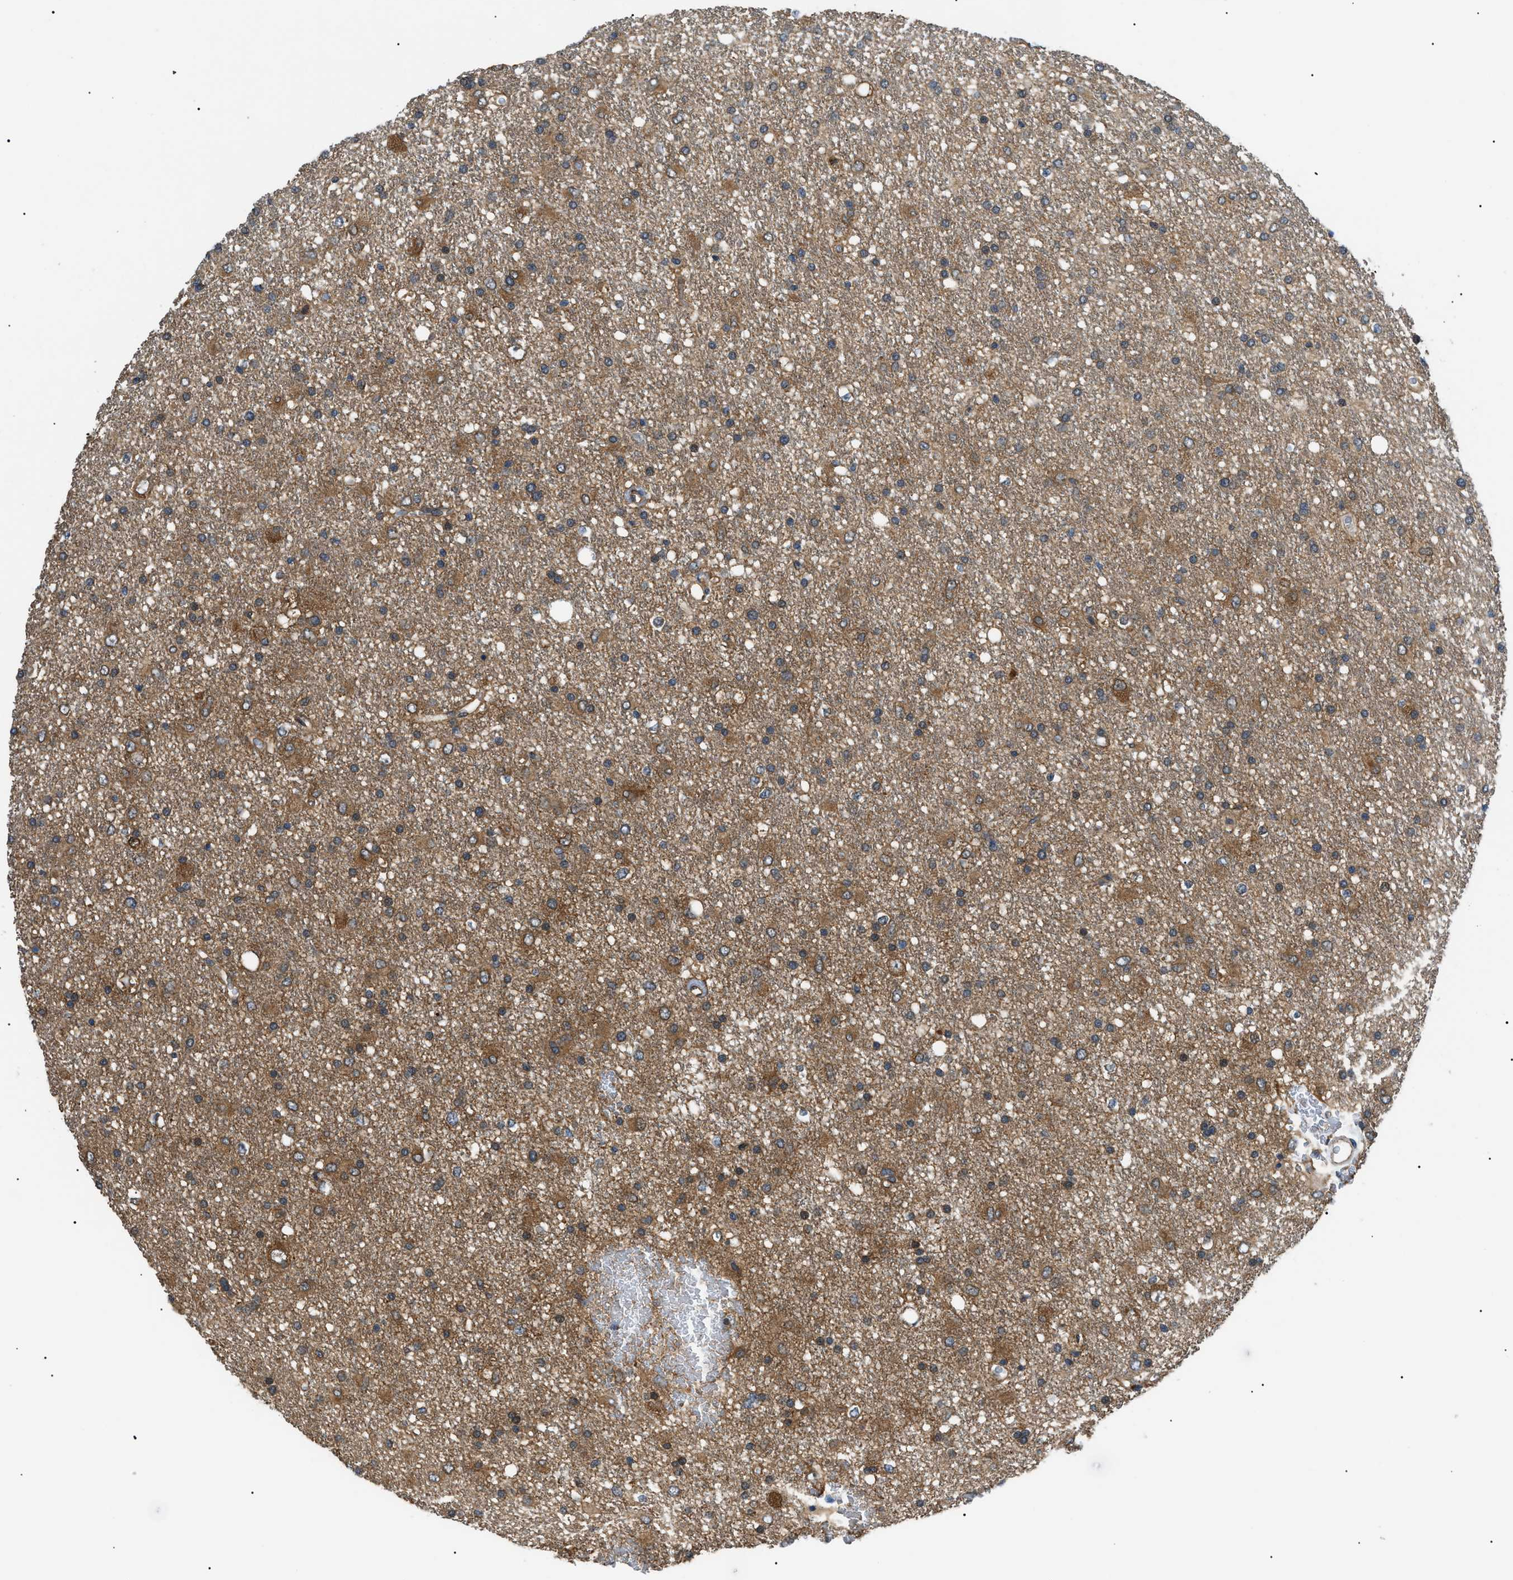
{"staining": {"intensity": "moderate", "quantity": "<25%", "location": "cytoplasmic/membranous"}, "tissue": "glioma", "cell_type": "Tumor cells", "image_type": "cancer", "snomed": [{"axis": "morphology", "description": "Glioma, malignant, Low grade"}, {"axis": "topography", "description": "Brain"}], "caption": "The micrograph exhibits a brown stain indicating the presence of a protein in the cytoplasmic/membranous of tumor cells in glioma.", "gene": "SRPK1", "patient": {"sex": "male", "age": 77}}